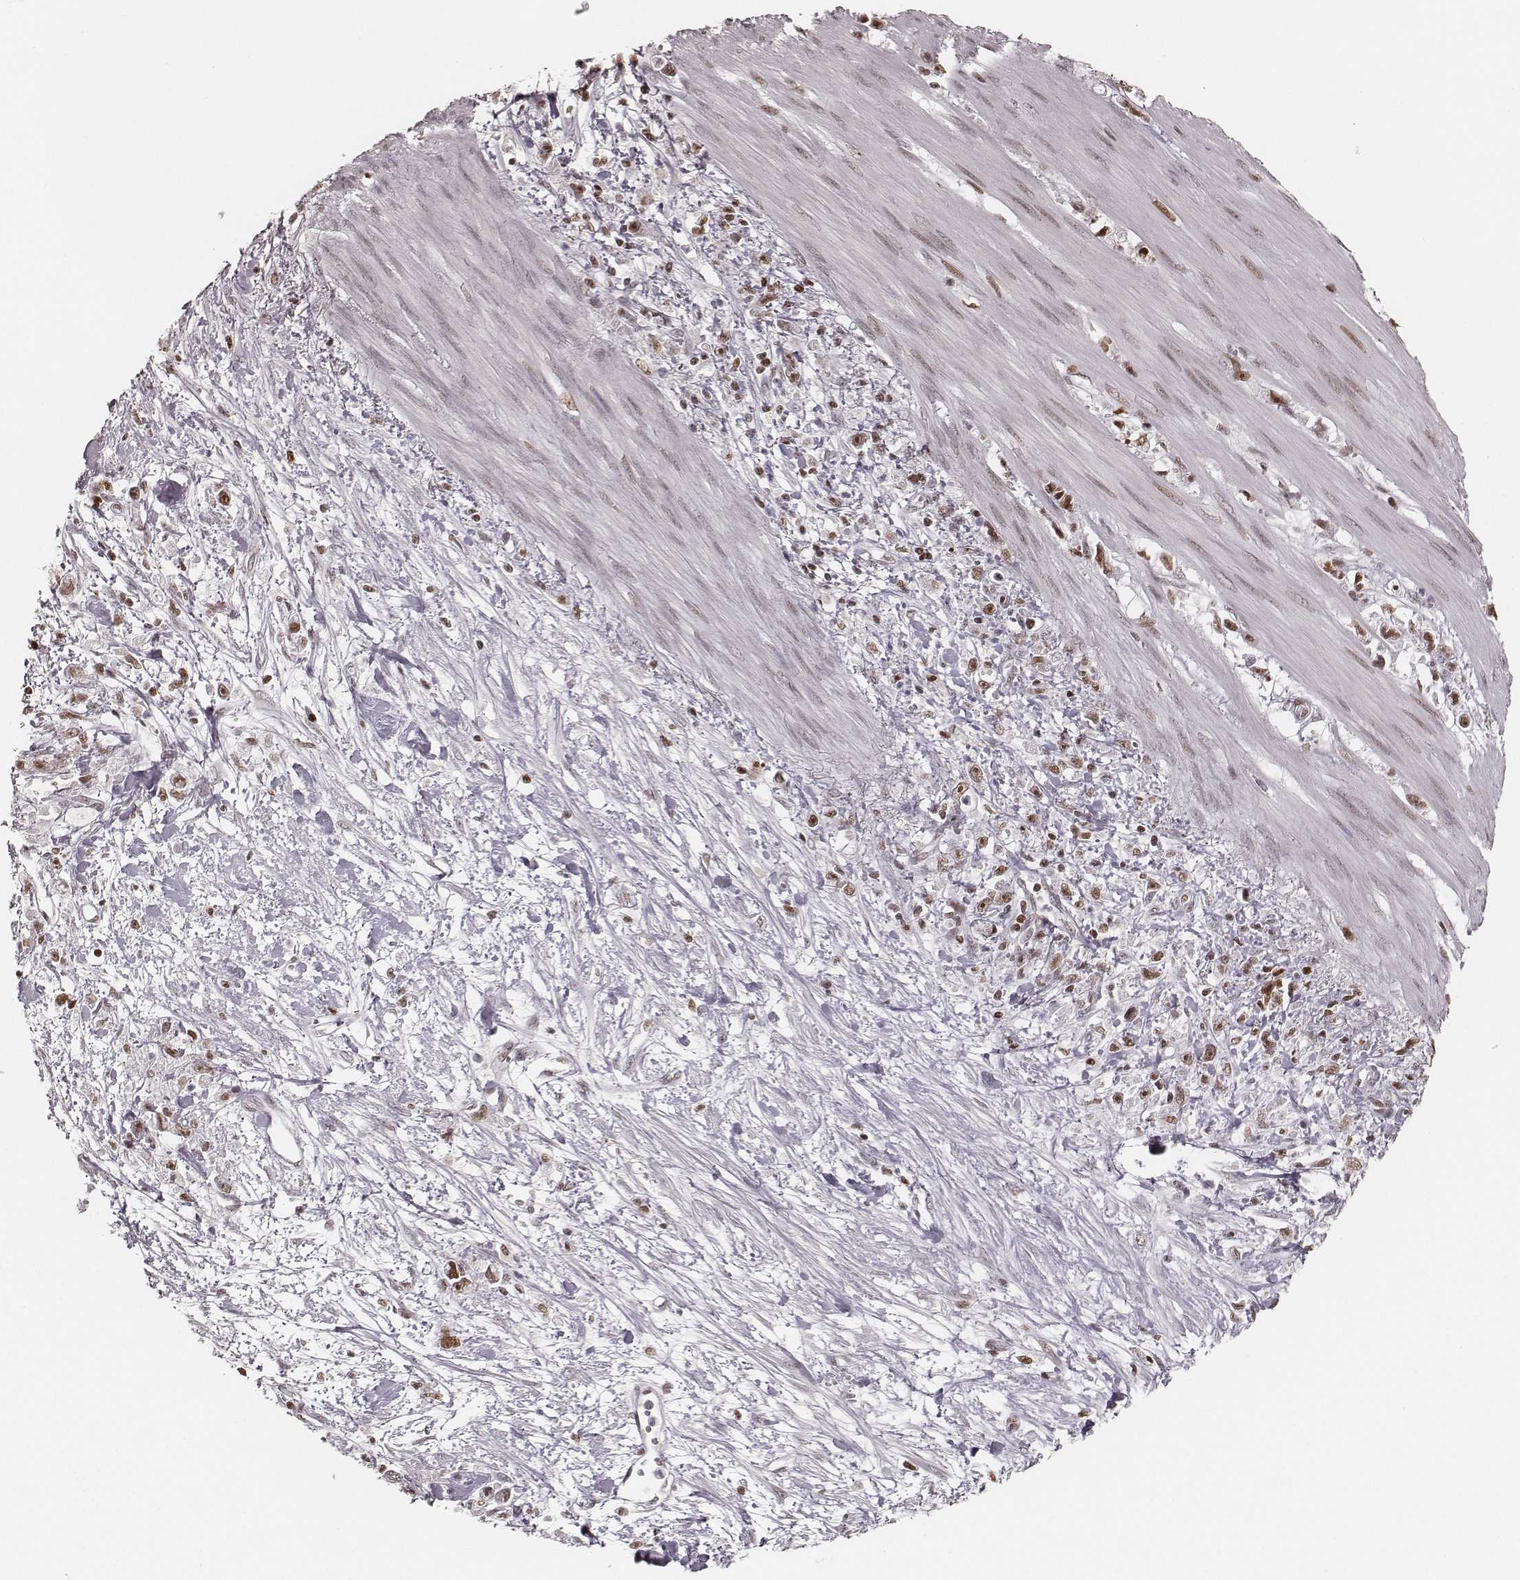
{"staining": {"intensity": "moderate", "quantity": ">75%", "location": "nuclear"}, "tissue": "stomach cancer", "cell_type": "Tumor cells", "image_type": "cancer", "snomed": [{"axis": "morphology", "description": "Adenocarcinoma, NOS"}, {"axis": "topography", "description": "Stomach"}], "caption": "Stomach cancer (adenocarcinoma) stained with a protein marker displays moderate staining in tumor cells.", "gene": "PARP1", "patient": {"sex": "female", "age": 59}}